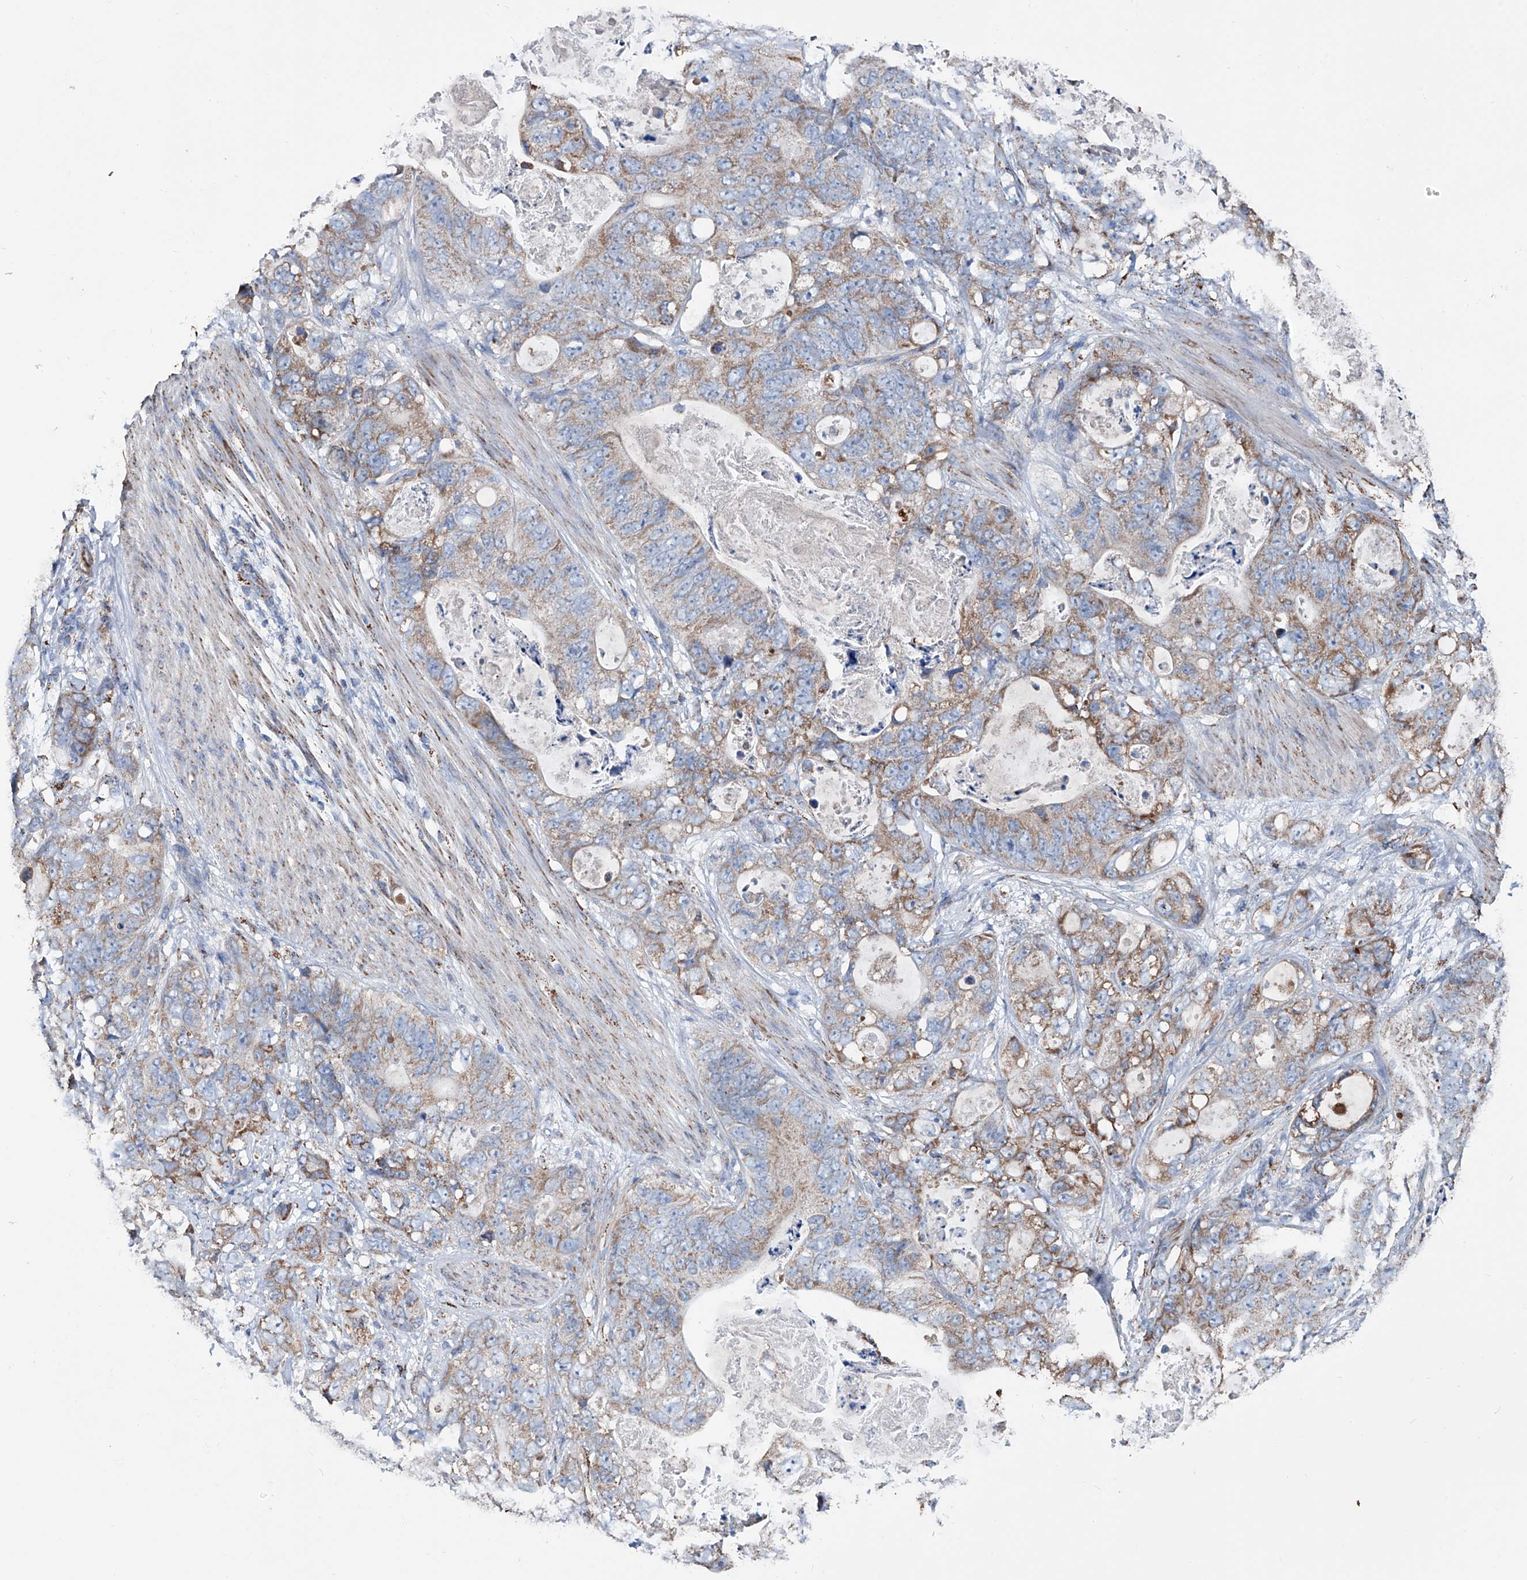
{"staining": {"intensity": "moderate", "quantity": ">75%", "location": "cytoplasmic/membranous"}, "tissue": "stomach cancer", "cell_type": "Tumor cells", "image_type": "cancer", "snomed": [{"axis": "morphology", "description": "Normal tissue, NOS"}, {"axis": "morphology", "description": "Adenocarcinoma, NOS"}, {"axis": "topography", "description": "Stomach"}], "caption": "Stomach cancer stained for a protein exhibits moderate cytoplasmic/membranous positivity in tumor cells.", "gene": "NHS", "patient": {"sex": "female", "age": 89}}